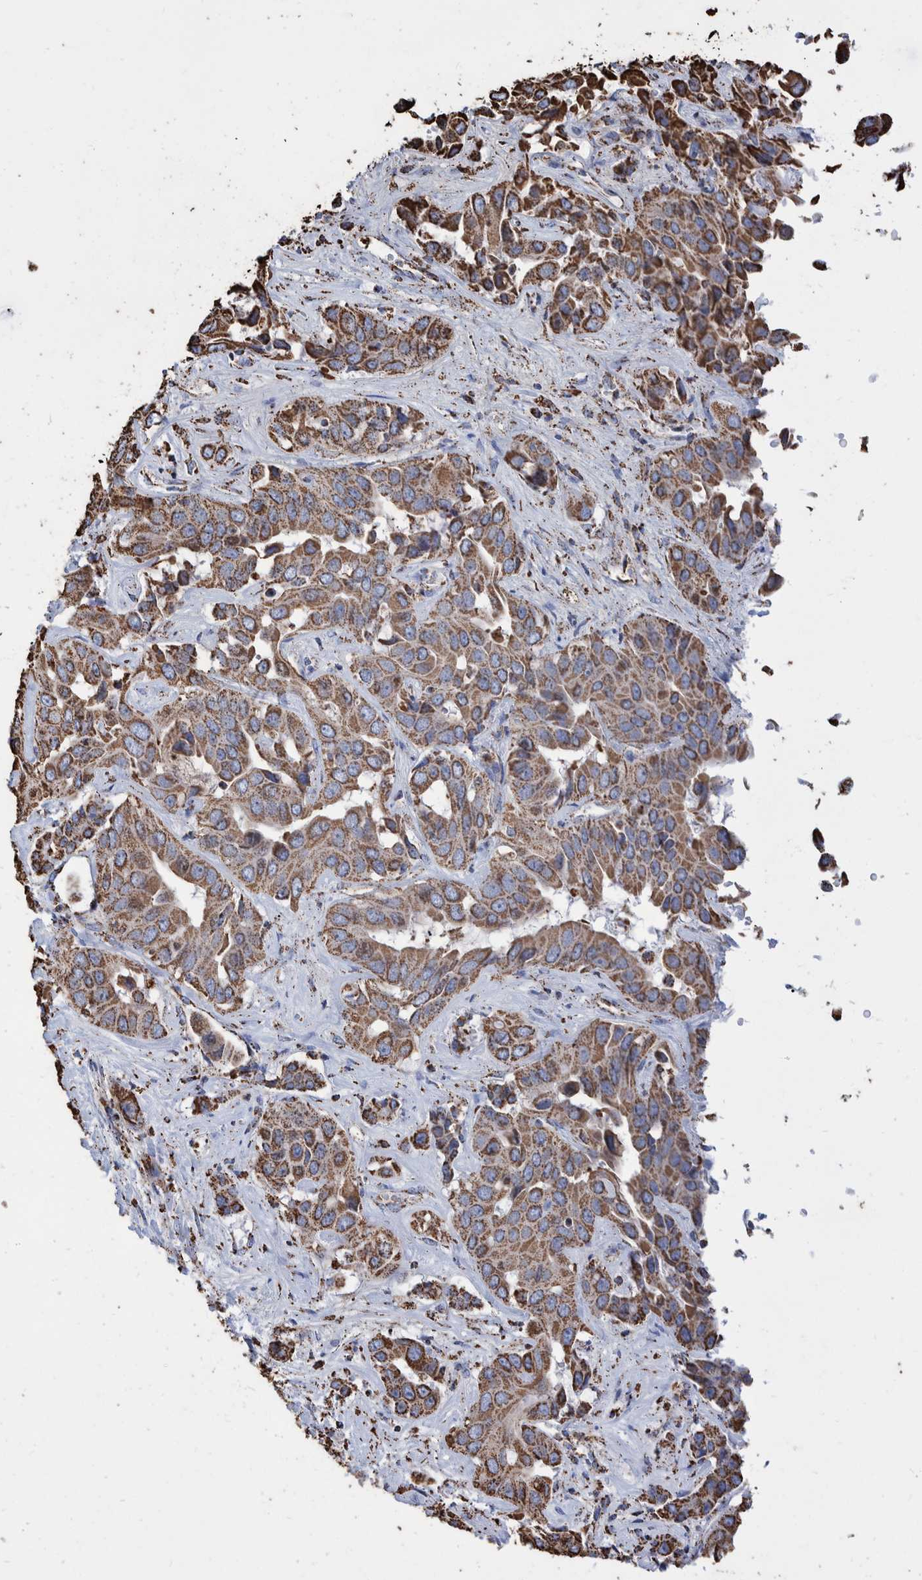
{"staining": {"intensity": "strong", "quantity": ">75%", "location": "cytoplasmic/membranous"}, "tissue": "liver cancer", "cell_type": "Tumor cells", "image_type": "cancer", "snomed": [{"axis": "morphology", "description": "Cholangiocarcinoma"}, {"axis": "topography", "description": "Liver"}], "caption": "Protein staining shows strong cytoplasmic/membranous expression in about >75% of tumor cells in liver cholangiocarcinoma. The protein is stained brown, and the nuclei are stained in blue (DAB (3,3'-diaminobenzidine) IHC with brightfield microscopy, high magnification).", "gene": "VPS26C", "patient": {"sex": "female", "age": 52}}